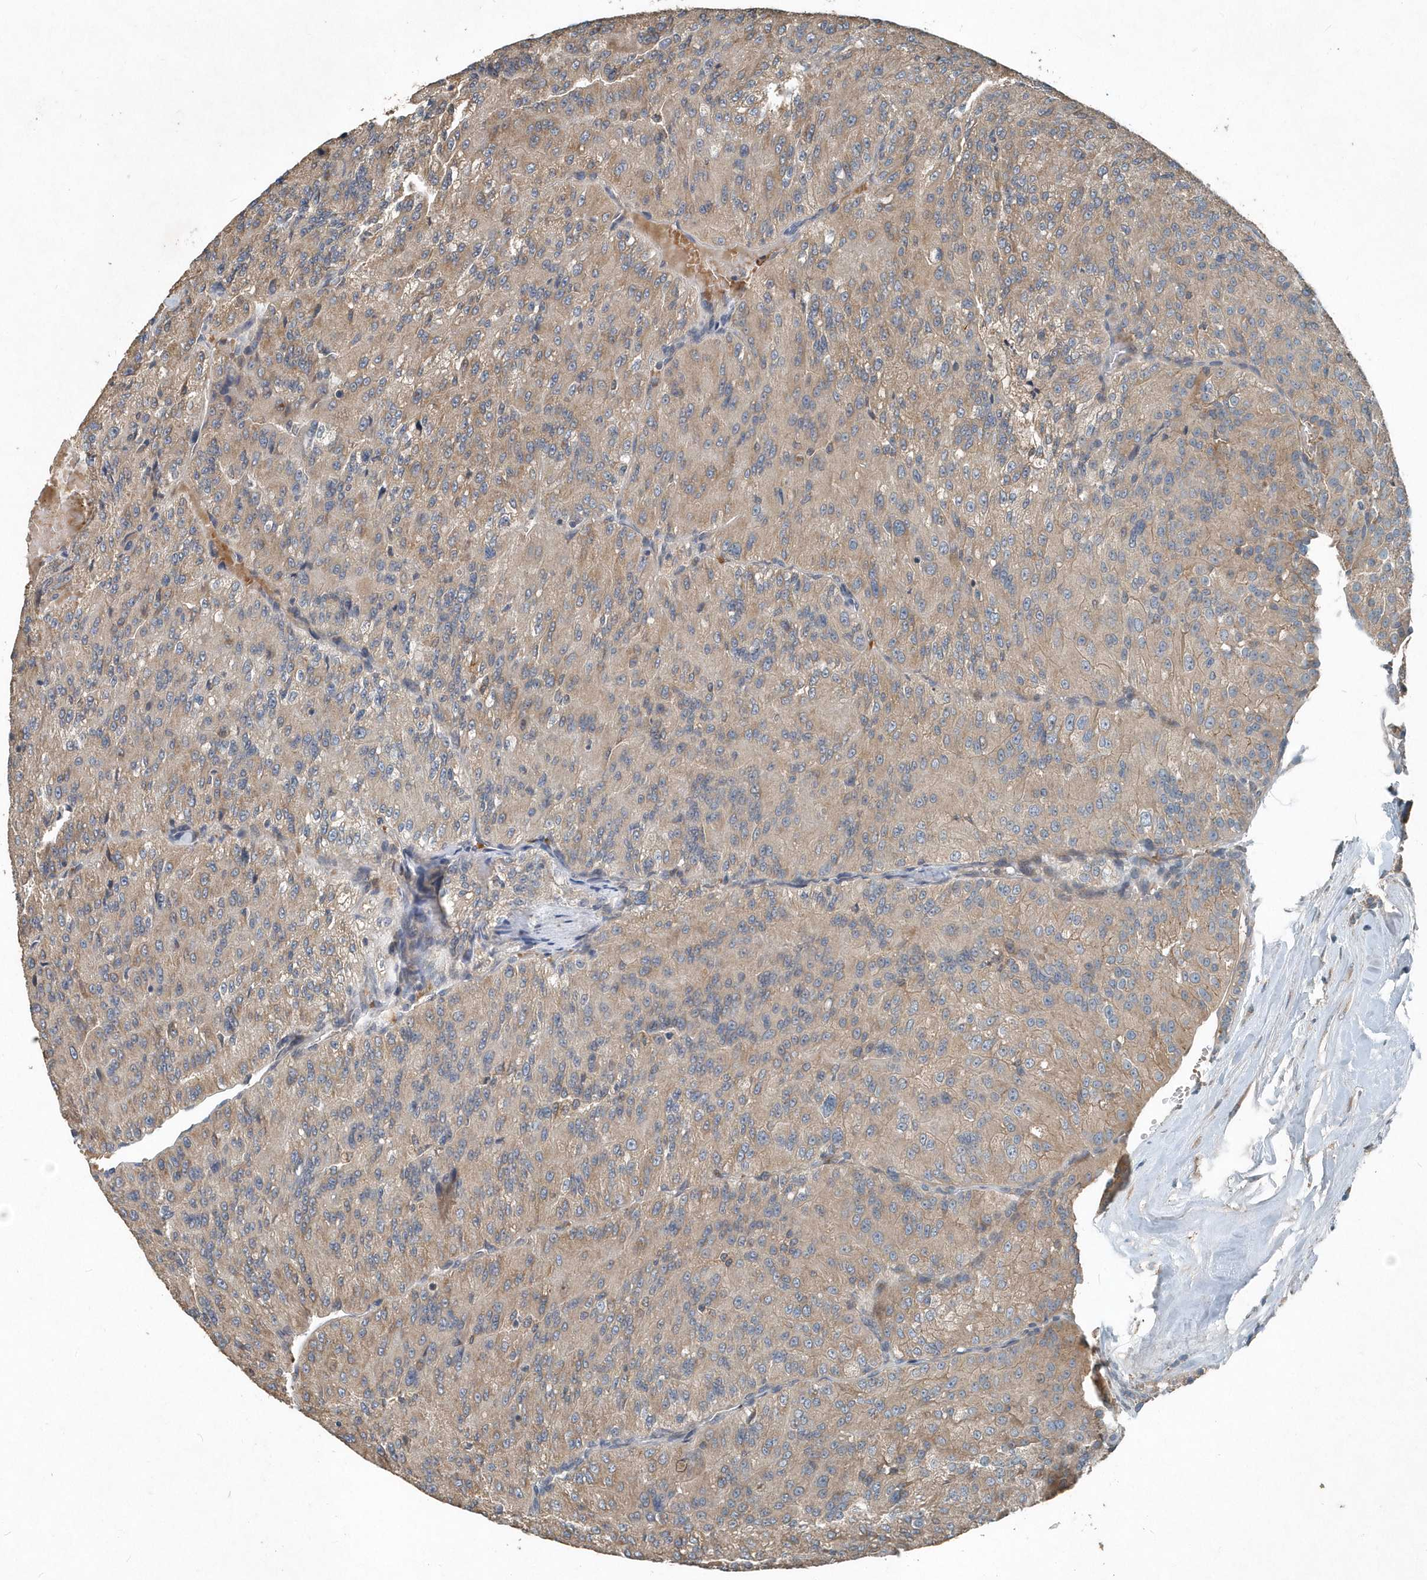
{"staining": {"intensity": "weak", "quantity": "25%-75%", "location": "cytoplasmic/membranous"}, "tissue": "renal cancer", "cell_type": "Tumor cells", "image_type": "cancer", "snomed": [{"axis": "morphology", "description": "Adenocarcinoma, NOS"}, {"axis": "topography", "description": "Kidney"}], "caption": "Tumor cells exhibit weak cytoplasmic/membranous expression in about 25%-75% of cells in adenocarcinoma (renal). (IHC, brightfield microscopy, high magnification).", "gene": "SCFD2", "patient": {"sex": "female", "age": 63}}